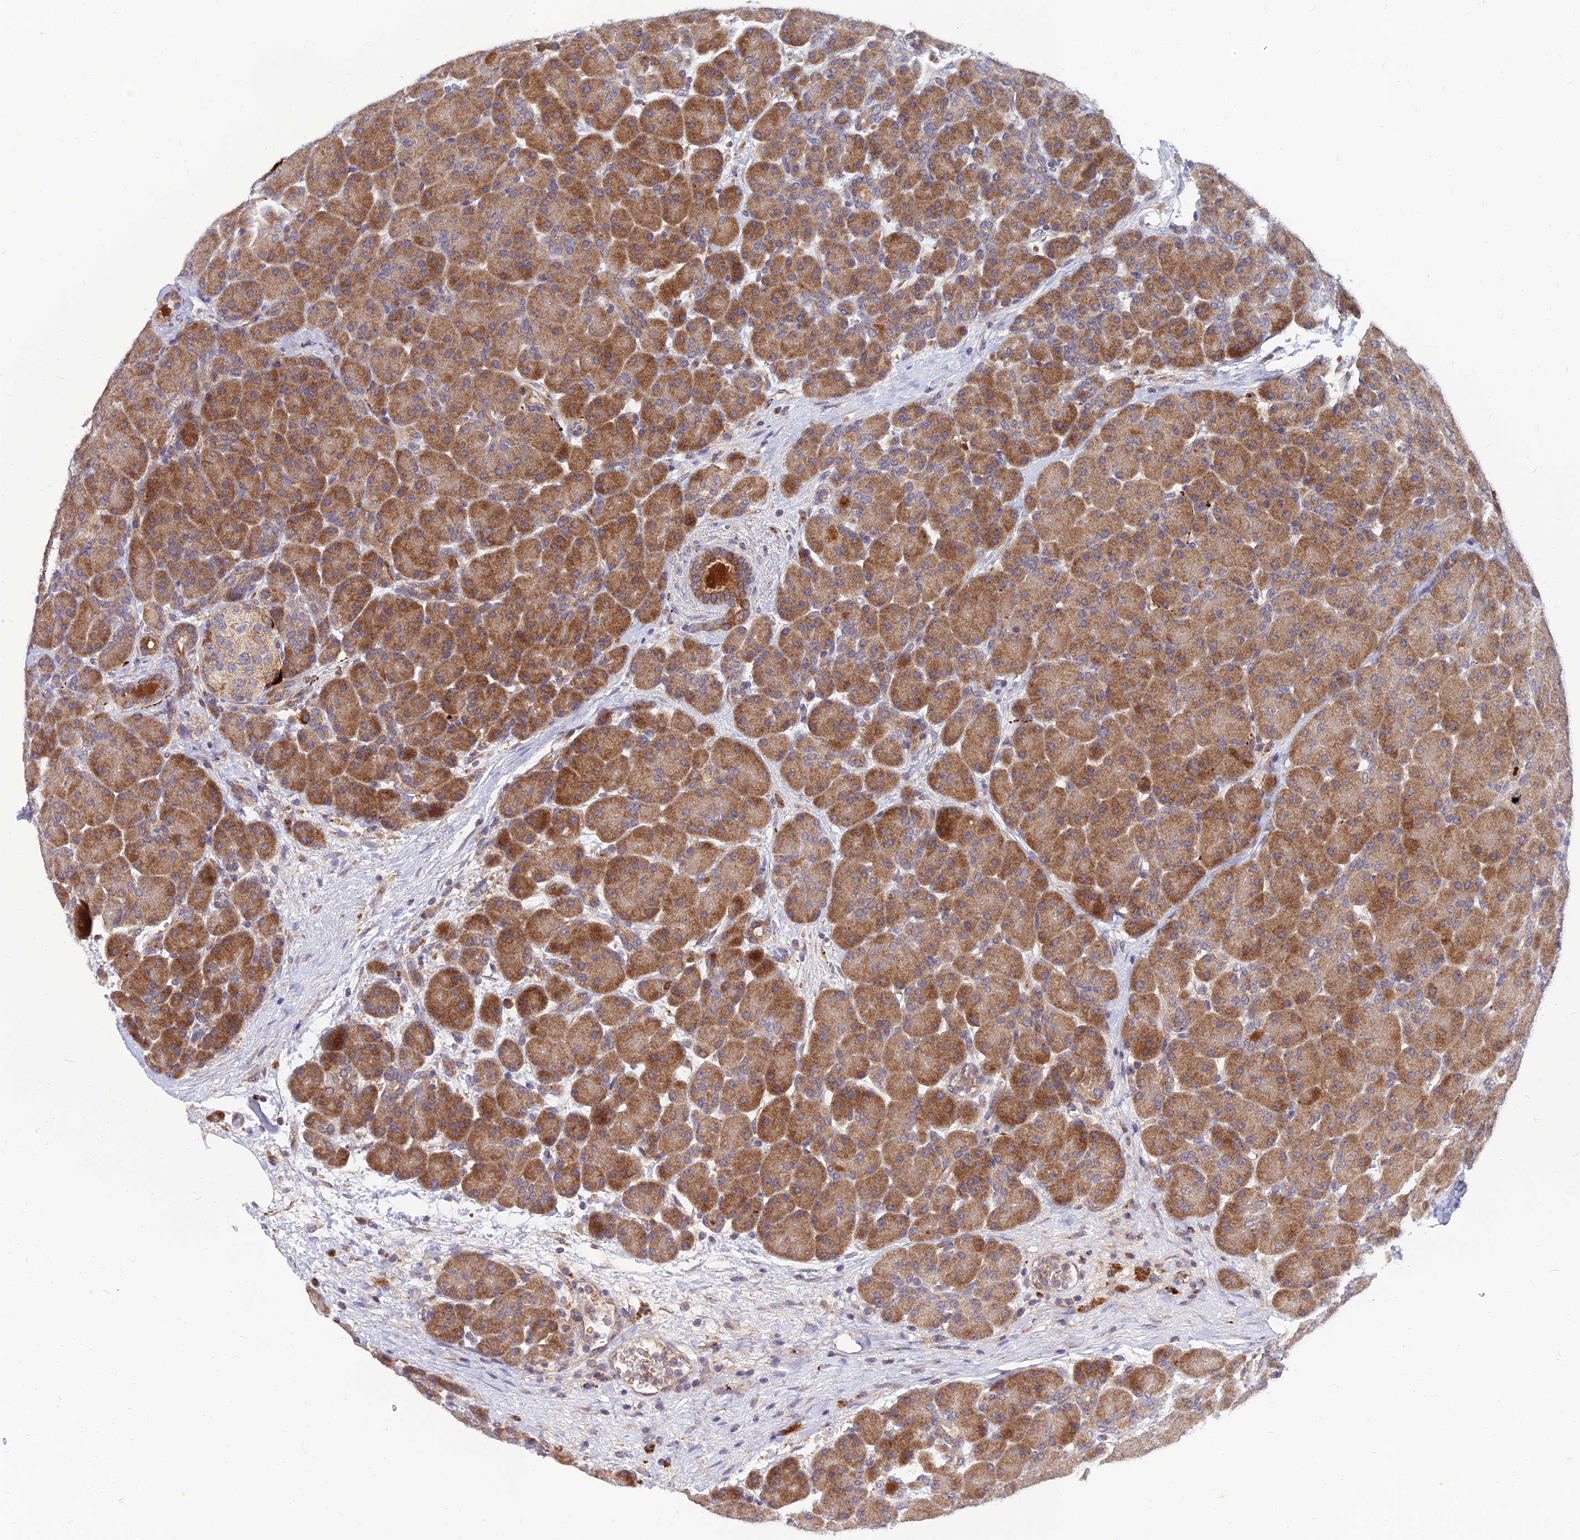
{"staining": {"intensity": "strong", "quantity": "25%-75%", "location": "cytoplasmic/membranous"}, "tissue": "pancreas", "cell_type": "Exocrine glandular cells", "image_type": "normal", "snomed": [{"axis": "morphology", "description": "Normal tissue, NOS"}, {"axis": "topography", "description": "Pancreas"}], "caption": "Immunohistochemical staining of benign human pancreas displays 25%-75% levels of strong cytoplasmic/membranous protein staining in approximately 25%-75% of exocrine glandular cells.", "gene": "NPY", "patient": {"sex": "male", "age": 66}}